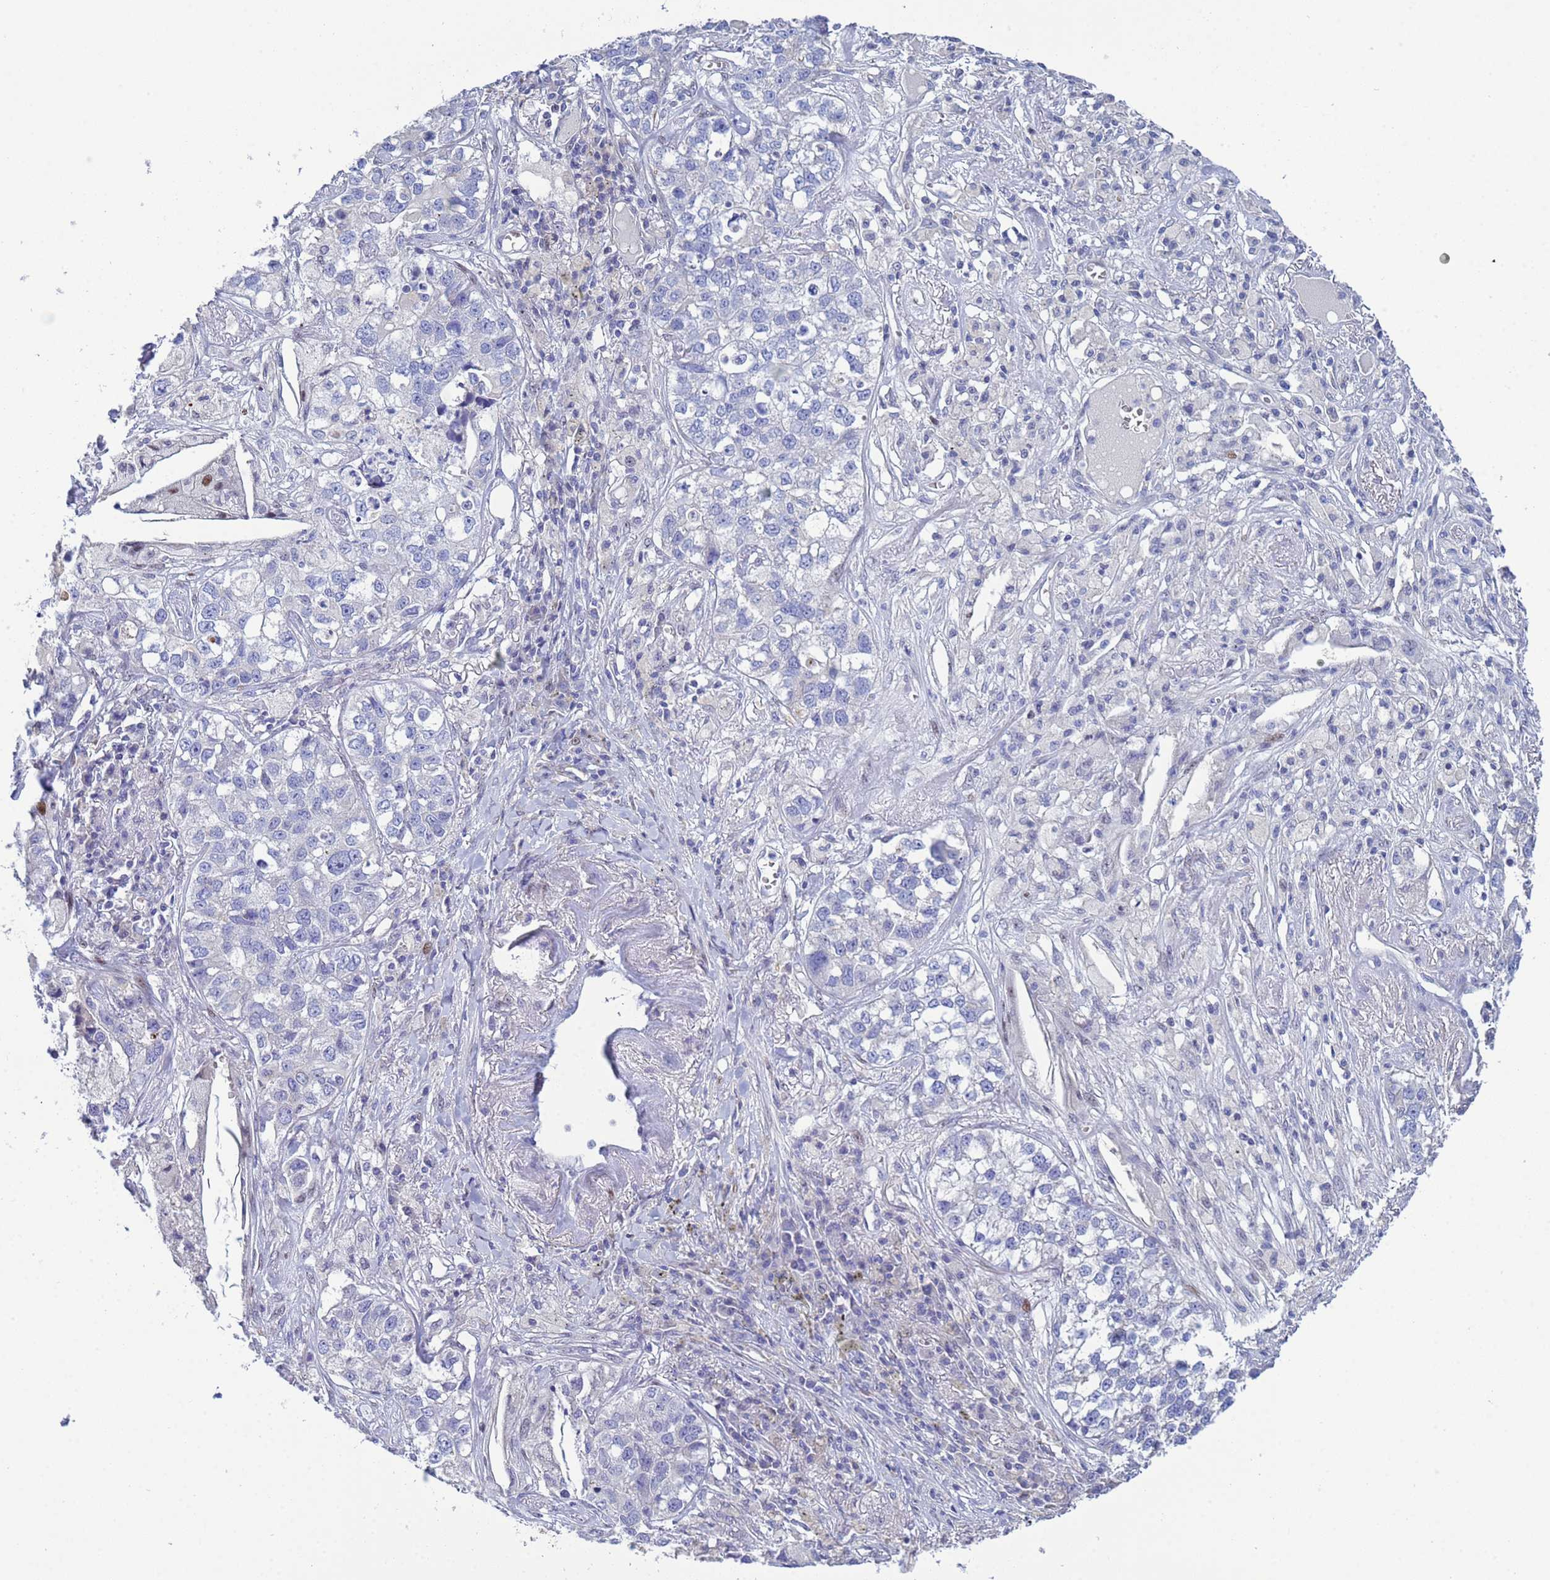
{"staining": {"intensity": "negative", "quantity": "none", "location": "none"}, "tissue": "lung cancer", "cell_type": "Tumor cells", "image_type": "cancer", "snomed": [{"axis": "morphology", "description": "Adenocarcinoma, NOS"}, {"axis": "topography", "description": "Lung"}], "caption": "High power microscopy micrograph of an IHC photomicrograph of adenocarcinoma (lung), revealing no significant positivity in tumor cells. (Stains: DAB IHC with hematoxylin counter stain, Microscopy: brightfield microscopy at high magnification).", "gene": "PPP6R1", "patient": {"sex": "male", "age": 49}}